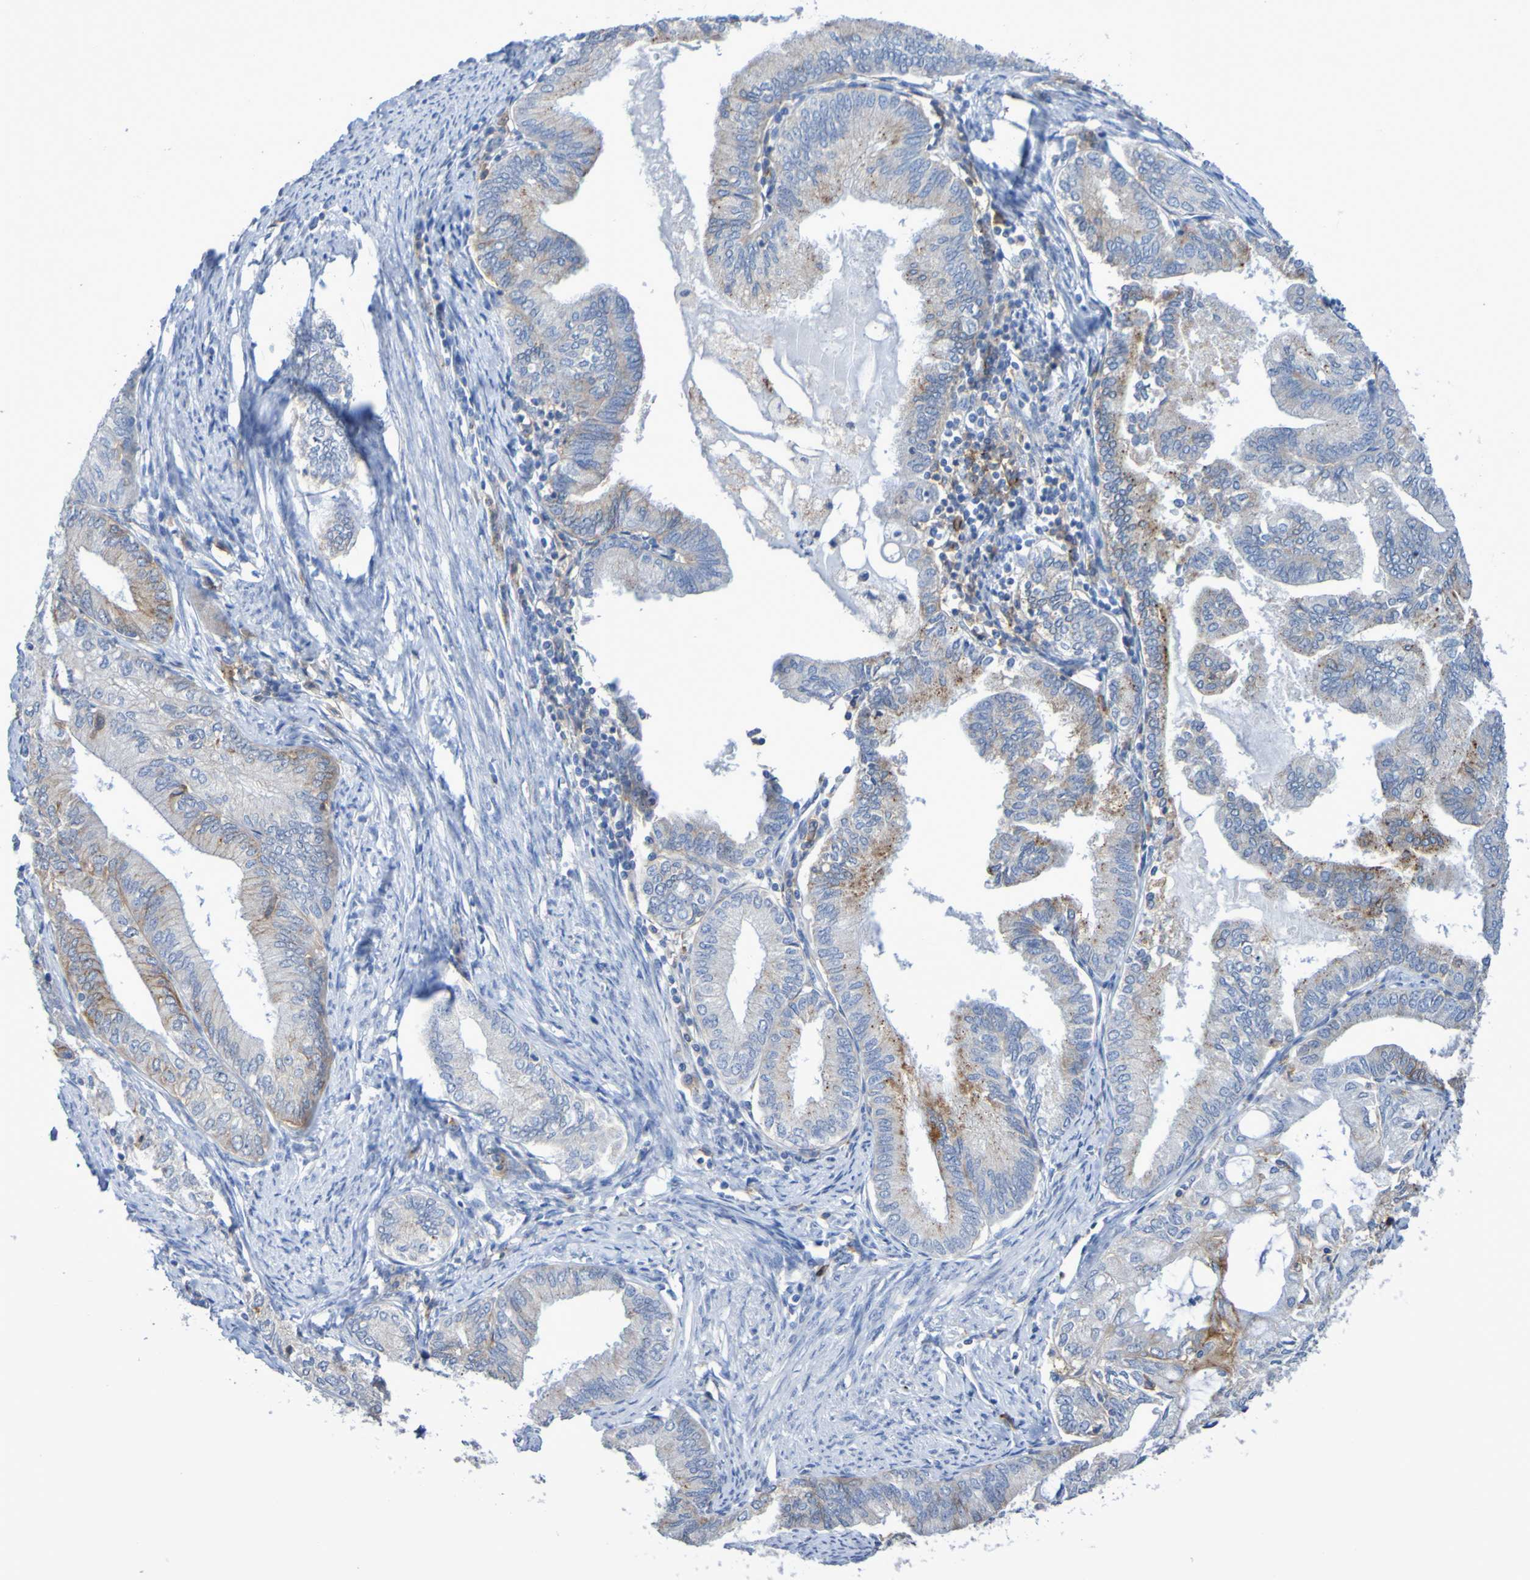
{"staining": {"intensity": "moderate", "quantity": "25%-75%", "location": "cytoplasmic/membranous"}, "tissue": "endometrial cancer", "cell_type": "Tumor cells", "image_type": "cancer", "snomed": [{"axis": "morphology", "description": "Adenocarcinoma, NOS"}, {"axis": "topography", "description": "Endometrium"}], "caption": "Endometrial cancer (adenocarcinoma) stained with a brown dye reveals moderate cytoplasmic/membranous positive positivity in about 25%-75% of tumor cells.", "gene": "SLC3A2", "patient": {"sex": "female", "age": 86}}